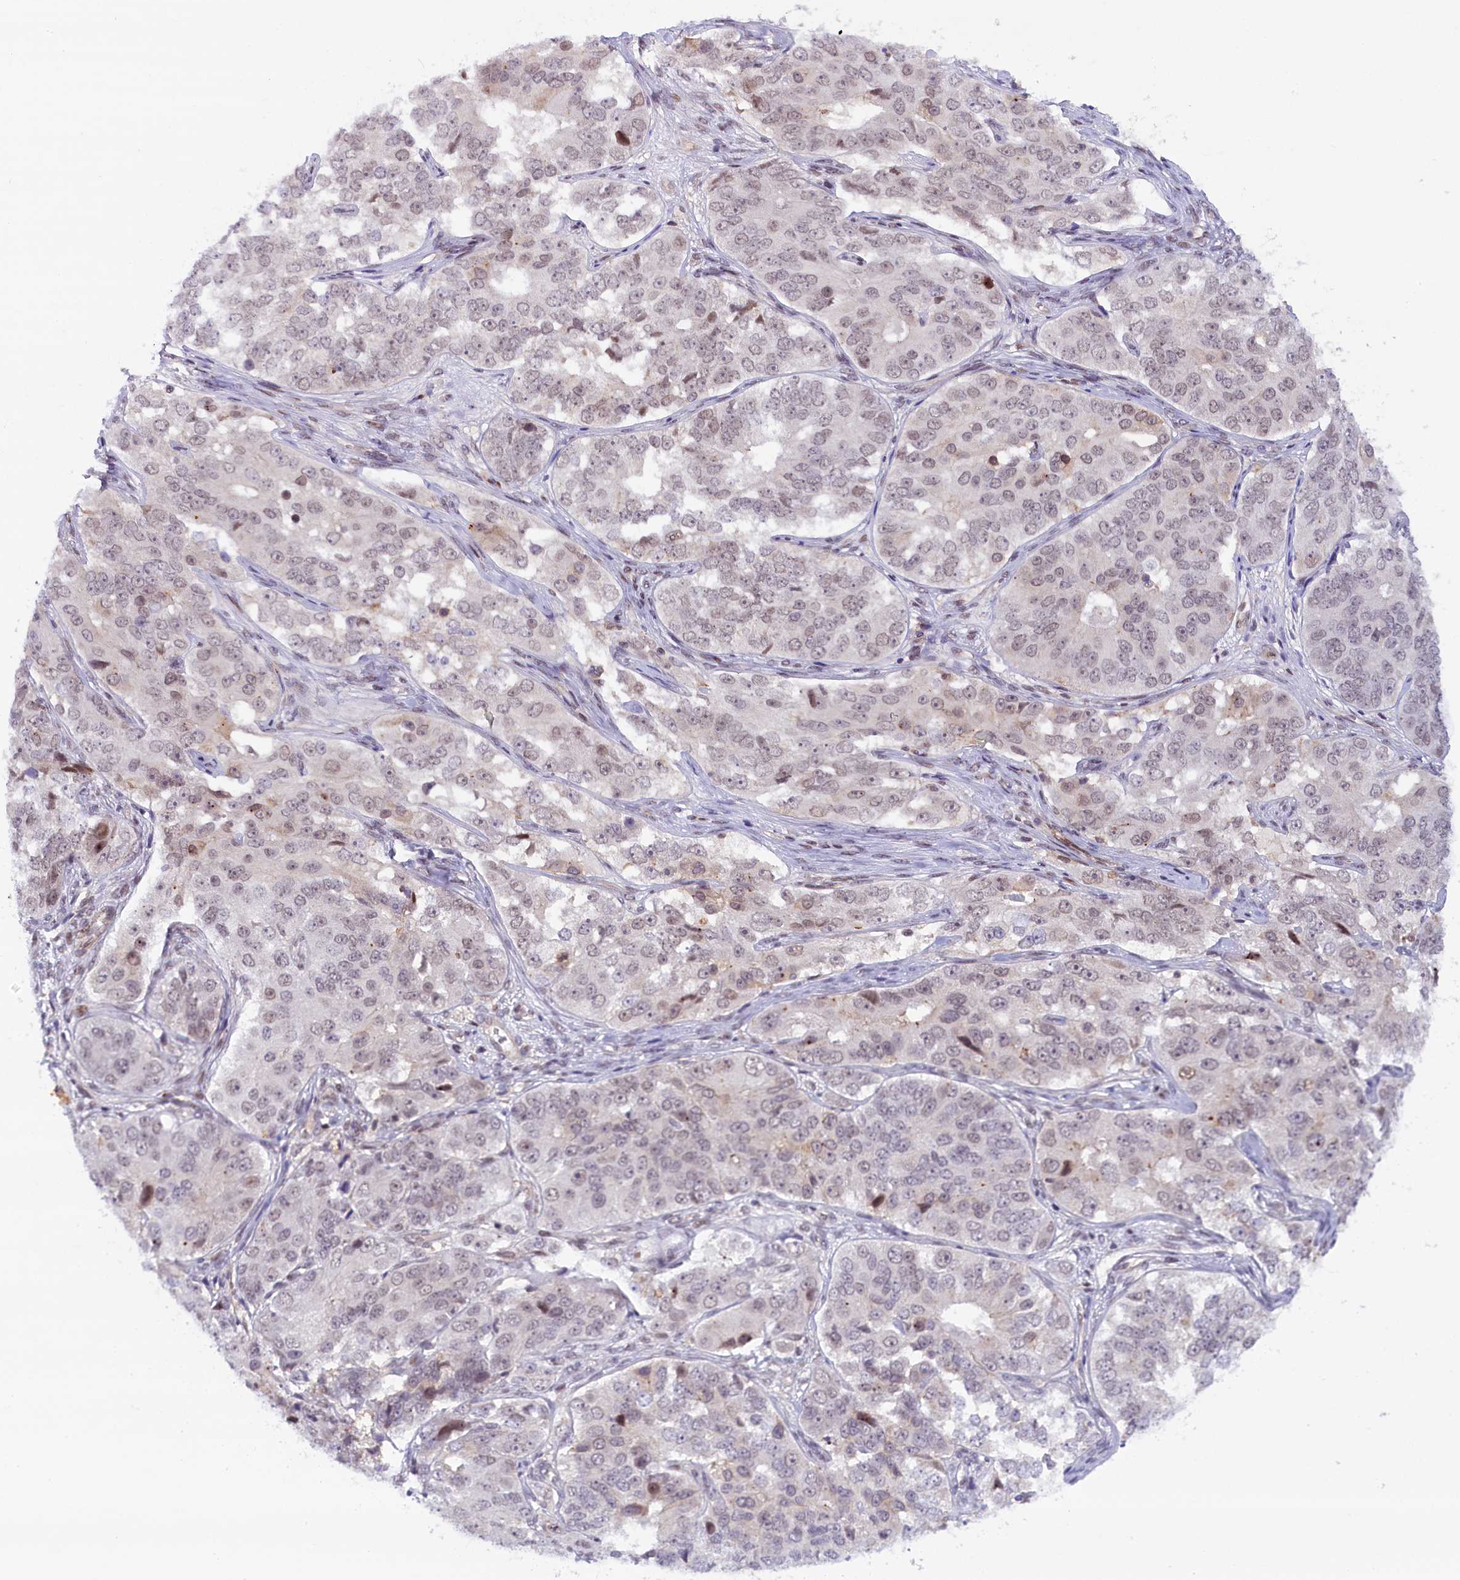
{"staining": {"intensity": "moderate", "quantity": "<25%", "location": "nuclear"}, "tissue": "ovarian cancer", "cell_type": "Tumor cells", "image_type": "cancer", "snomed": [{"axis": "morphology", "description": "Carcinoma, endometroid"}, {"axis": "topography", "description": "Ovary"}], "caption": "The photomicrograph demonstrates a brown stain indicating the presence of a protein in the nuclear of tumor cells in ovarian cancer.", "gene": "FCHO1", "patient": {"sex": "female", "age": 51}}